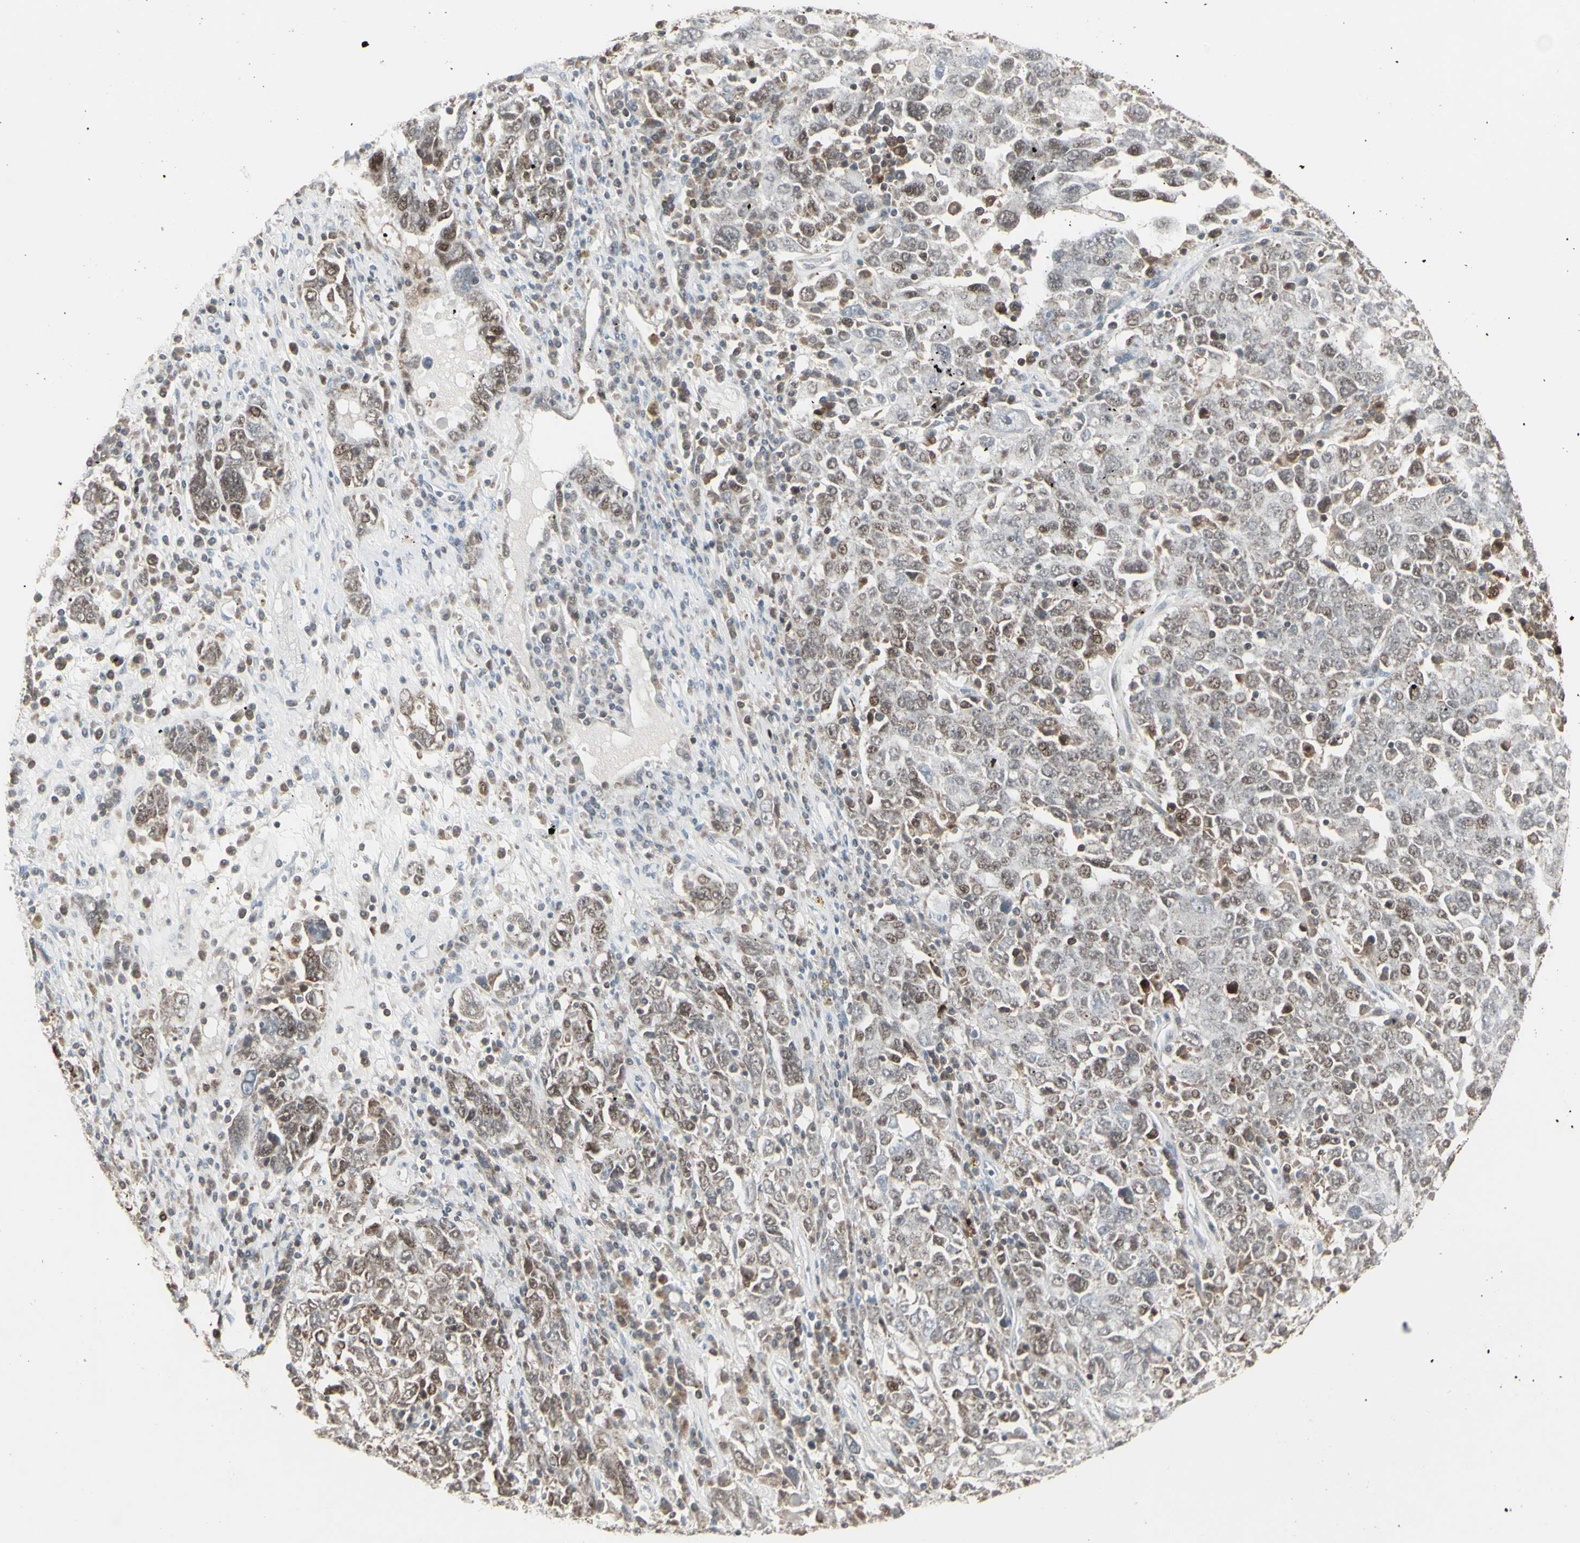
{"staining": {"intensity": "moderate", "quantity": "25%-75%", "location": "cytoplasmic/membranous,nuclear"}, "tissue": "ovarian cancer", "cell_type": "Tumor cells", "image_type": "cancer", "snomed": [{"axis": "morphology", "description": "Carcinoma, endometroid"}, {"axis": "topography", "description": "Ovary"}], "caption": "Approximately 25%-75% of tumor cells in ovarian endometroid carcinoma show moderate cytoplasmic/membranous and nuclear protein positivity as visualized by brown immunohistochemical staining.", "gene": "SAMSN1", "patient": {"sex": "female", "age": 62}}